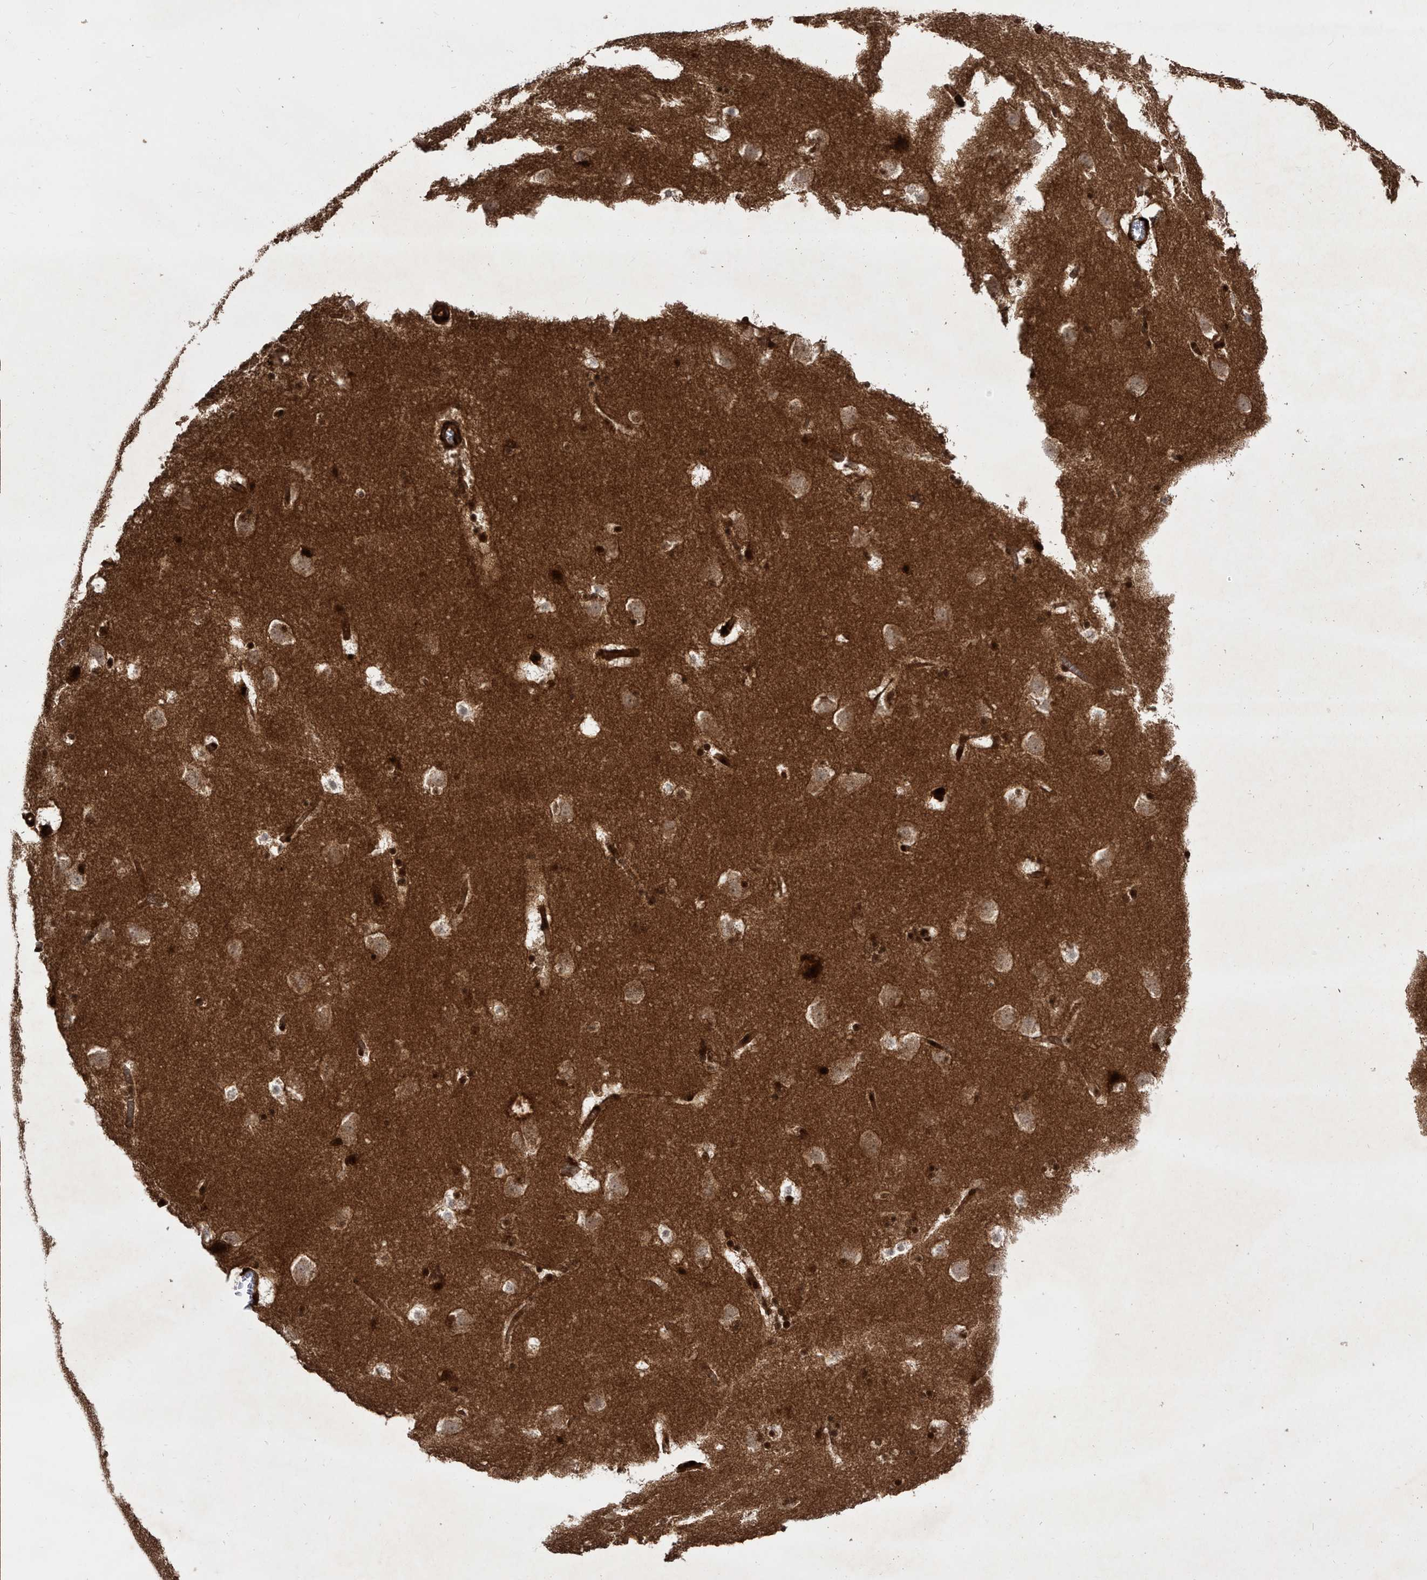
{"staining": {"intensity": "moderate", "quantity": "25%-75%", "location": "cytoplasmic/membranous,nuclear"}, "tissue": "caudate", "cell_type": "Glial cells", "image_type": "normal", "snomed": [{"axis": "morphology", "description": "Normal tissue, NOS"}, {"axis": "topography", "description": "Lateral ventricle wall"}], "caption": "Immunohistochemical staining of normal caudate shows medium levels of moderate cytoplasmic/membranous,nuclear expression in approximately 25%-75% of glial cells. The staining is performed using DAB brown chromogen to label protein expression. The nuclei are counter-stained blue using hematoxylin.", "gene": "RAD23B", "patient": {"sex": "male", "age": 45}}